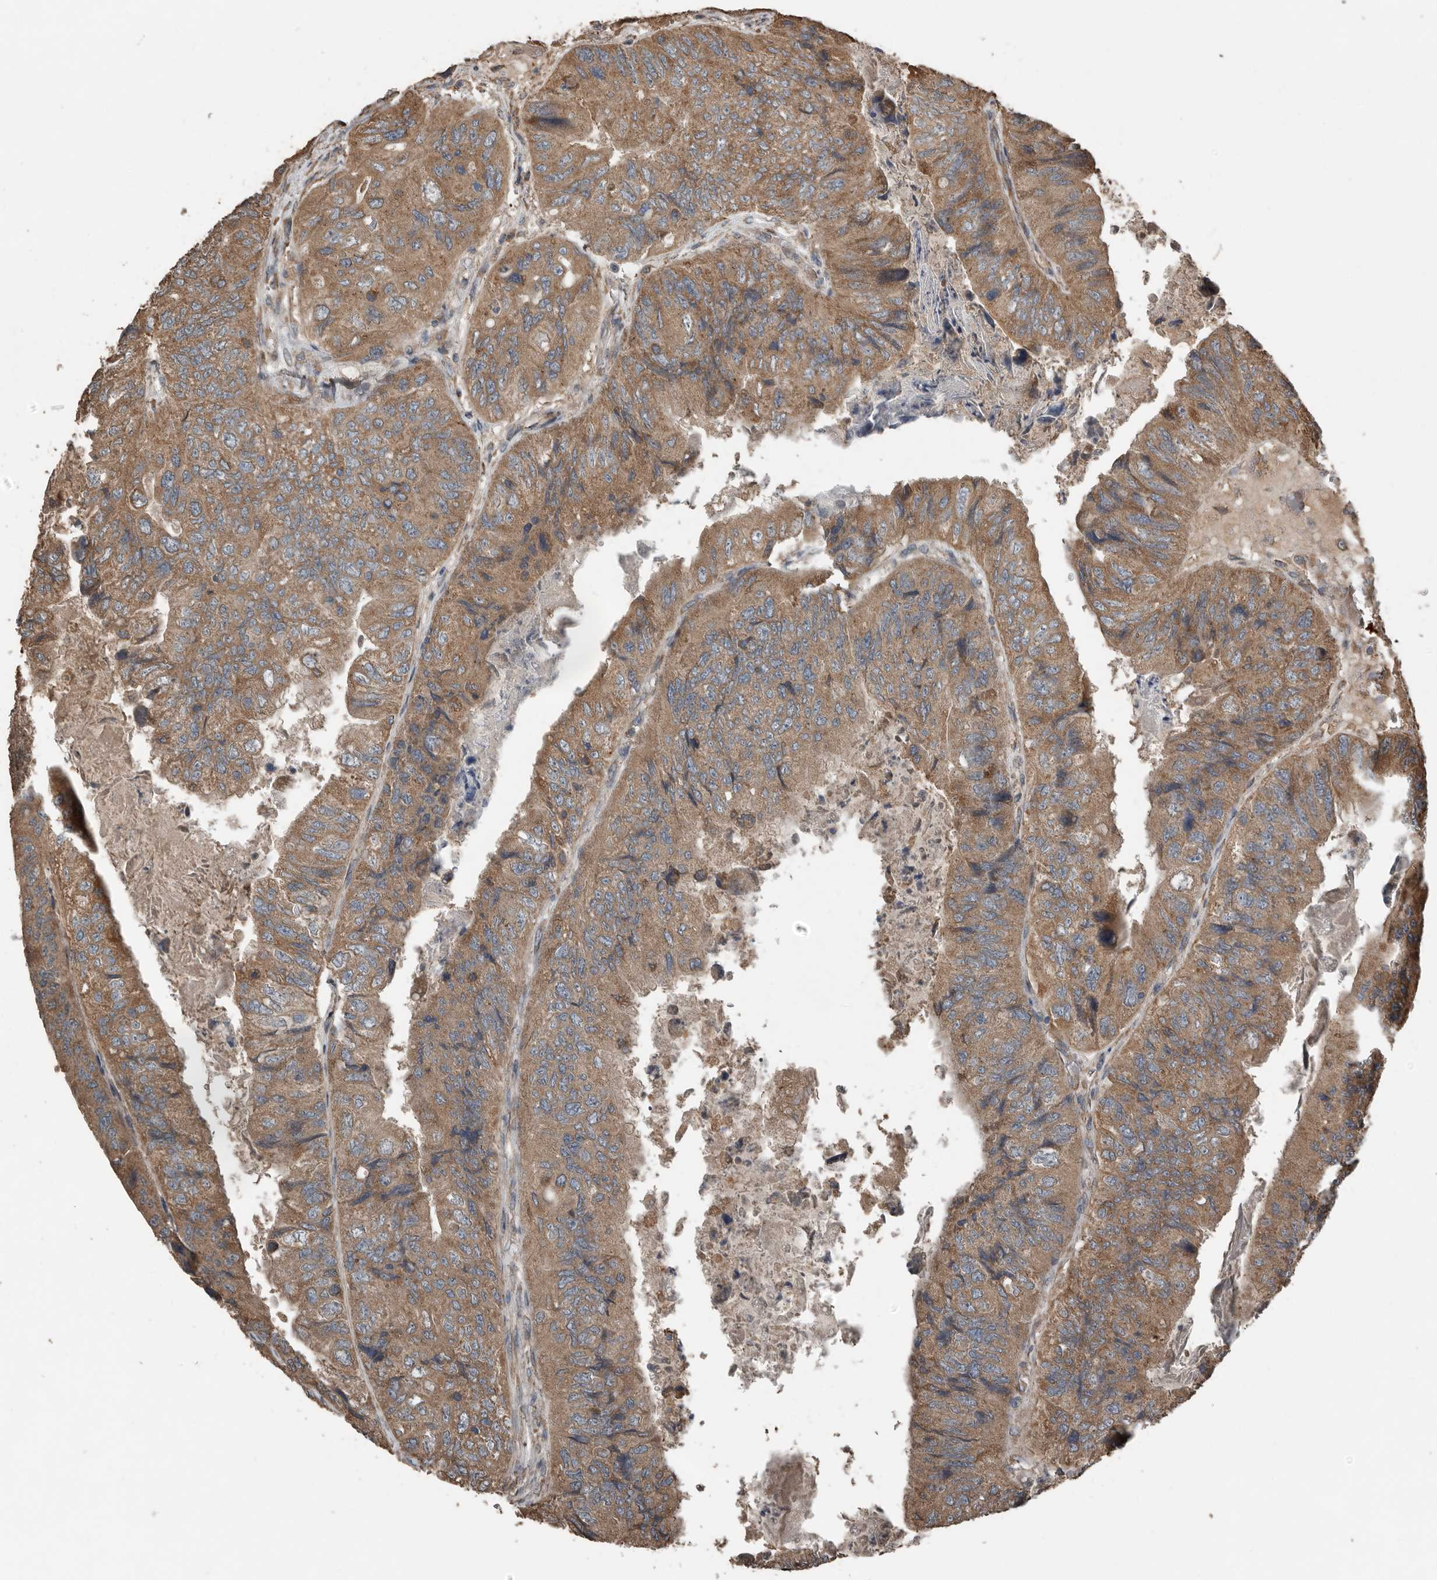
{"staining": {"intensity": "moderate", "quantity": ">75%", "location": "cytoplasmic/membranous"}, "tissue": "colorectal cancer", "cell_type": "Tumor cells", "image_type": "cancer", "snomed": [{"axis": "morphology", "description": "Adenocarcinoma, NOS"}, {"axis": "topography", "description": "Rectum"}], "caption": "Immunohistochemistry histopathology image of human colorectal cancer stained for a protein (brown), which demonstrates medium levels of moderate cytoplasmic/membranous expression in approximately >75% of tumor cells.", "gene": "RNF207", "patient": {"sex": "male", "age": 63}}